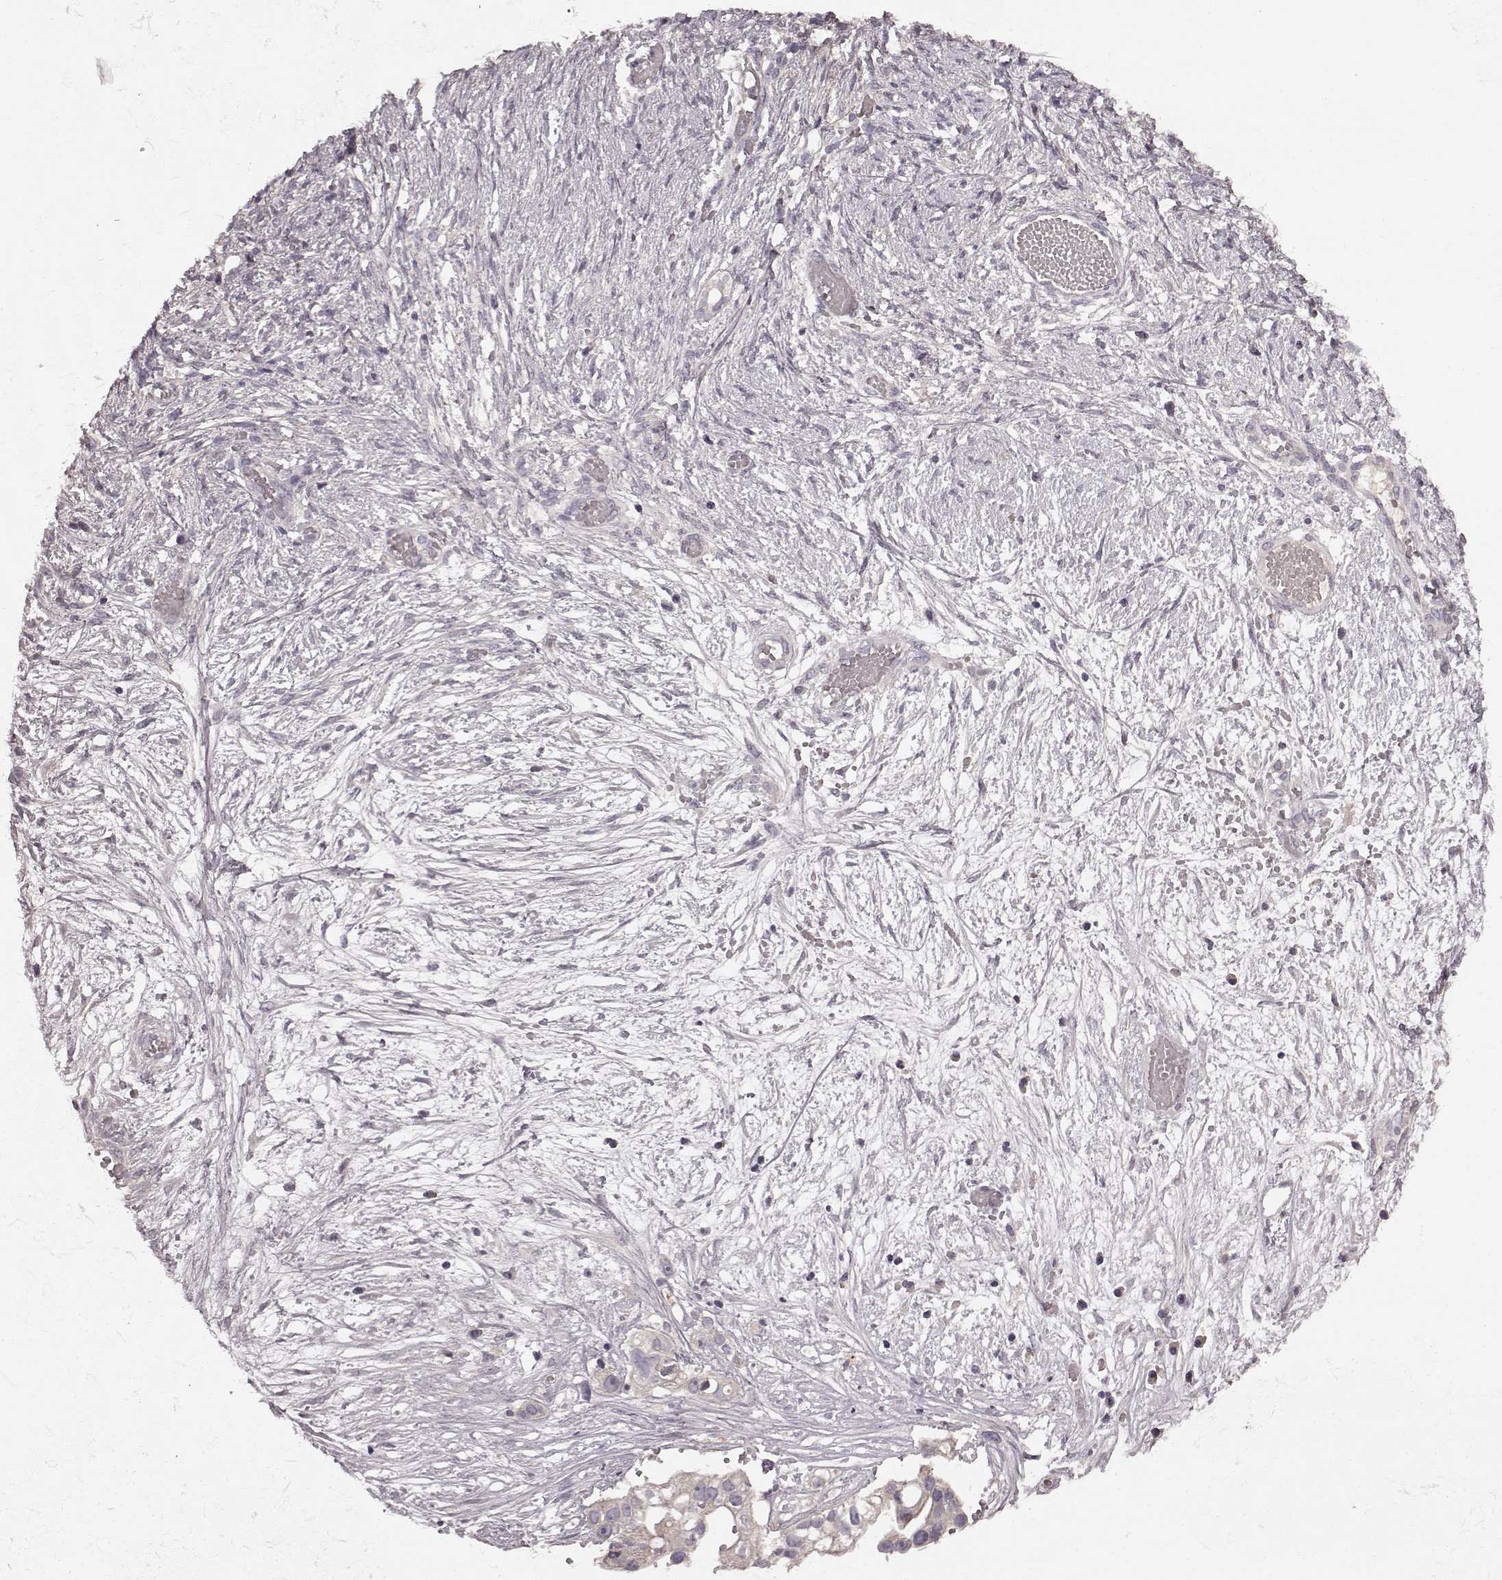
{"staining": {"intensity": "negative", "quantity": "none", "location": "none"}, "tissue": "ovarian cancer", "cell_type": "Tumor cells", "image_type": "cancer", "snomed": [{"axis": "morphology", "description": "Cystadenocarcinoma, serous, NOS"}, {"axis": "topography", "description": "Ovary"}], "caption": "This histopathology image is of serous cystadenocarcinoma (ovarian) stained with immunohistochemistry (IHC) to label a protein in brown with the nuclei are counter-stained blue. There is no expression in tumor cells.", "gene": "SLC22A18", "patient": {"sex": "female", "age": 56}}